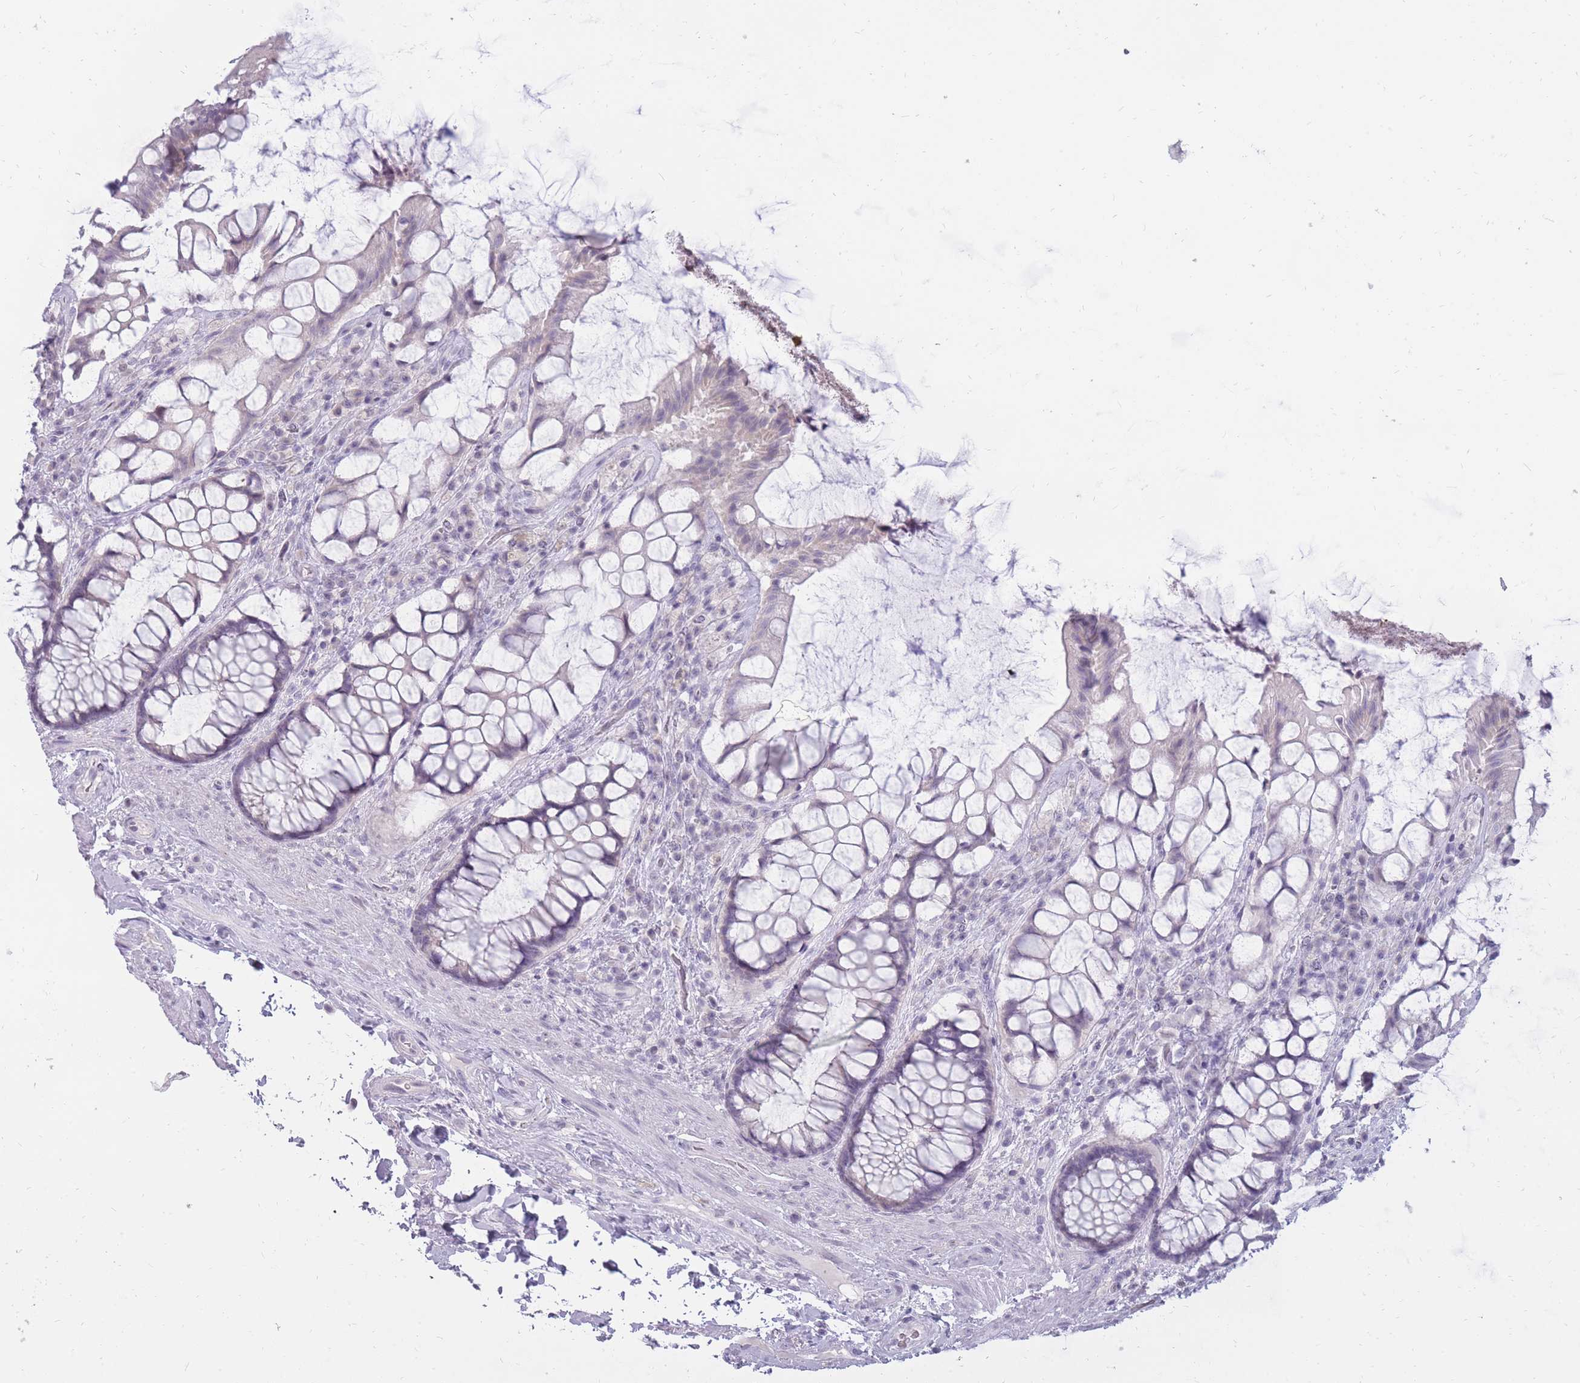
{"staining": {"intensity": "weak", "quantity": "<25%", "location": "nuclear"}, "tissue": "rectum", "cell_type": "Glandular cells", "image_type": "normal", "snomed": [{"axis": "morphology", "description": "Normal tissue, NOS"}, {"axis": "topography", "description": "Rectum"}], "caption": "High power microscopy histopathology image of an IHC photomicrograph of benign rectum, revealing no significant staining in glandular cells.", "gene": "POM121C", "patient": {"sex": "female", "age": 58}}